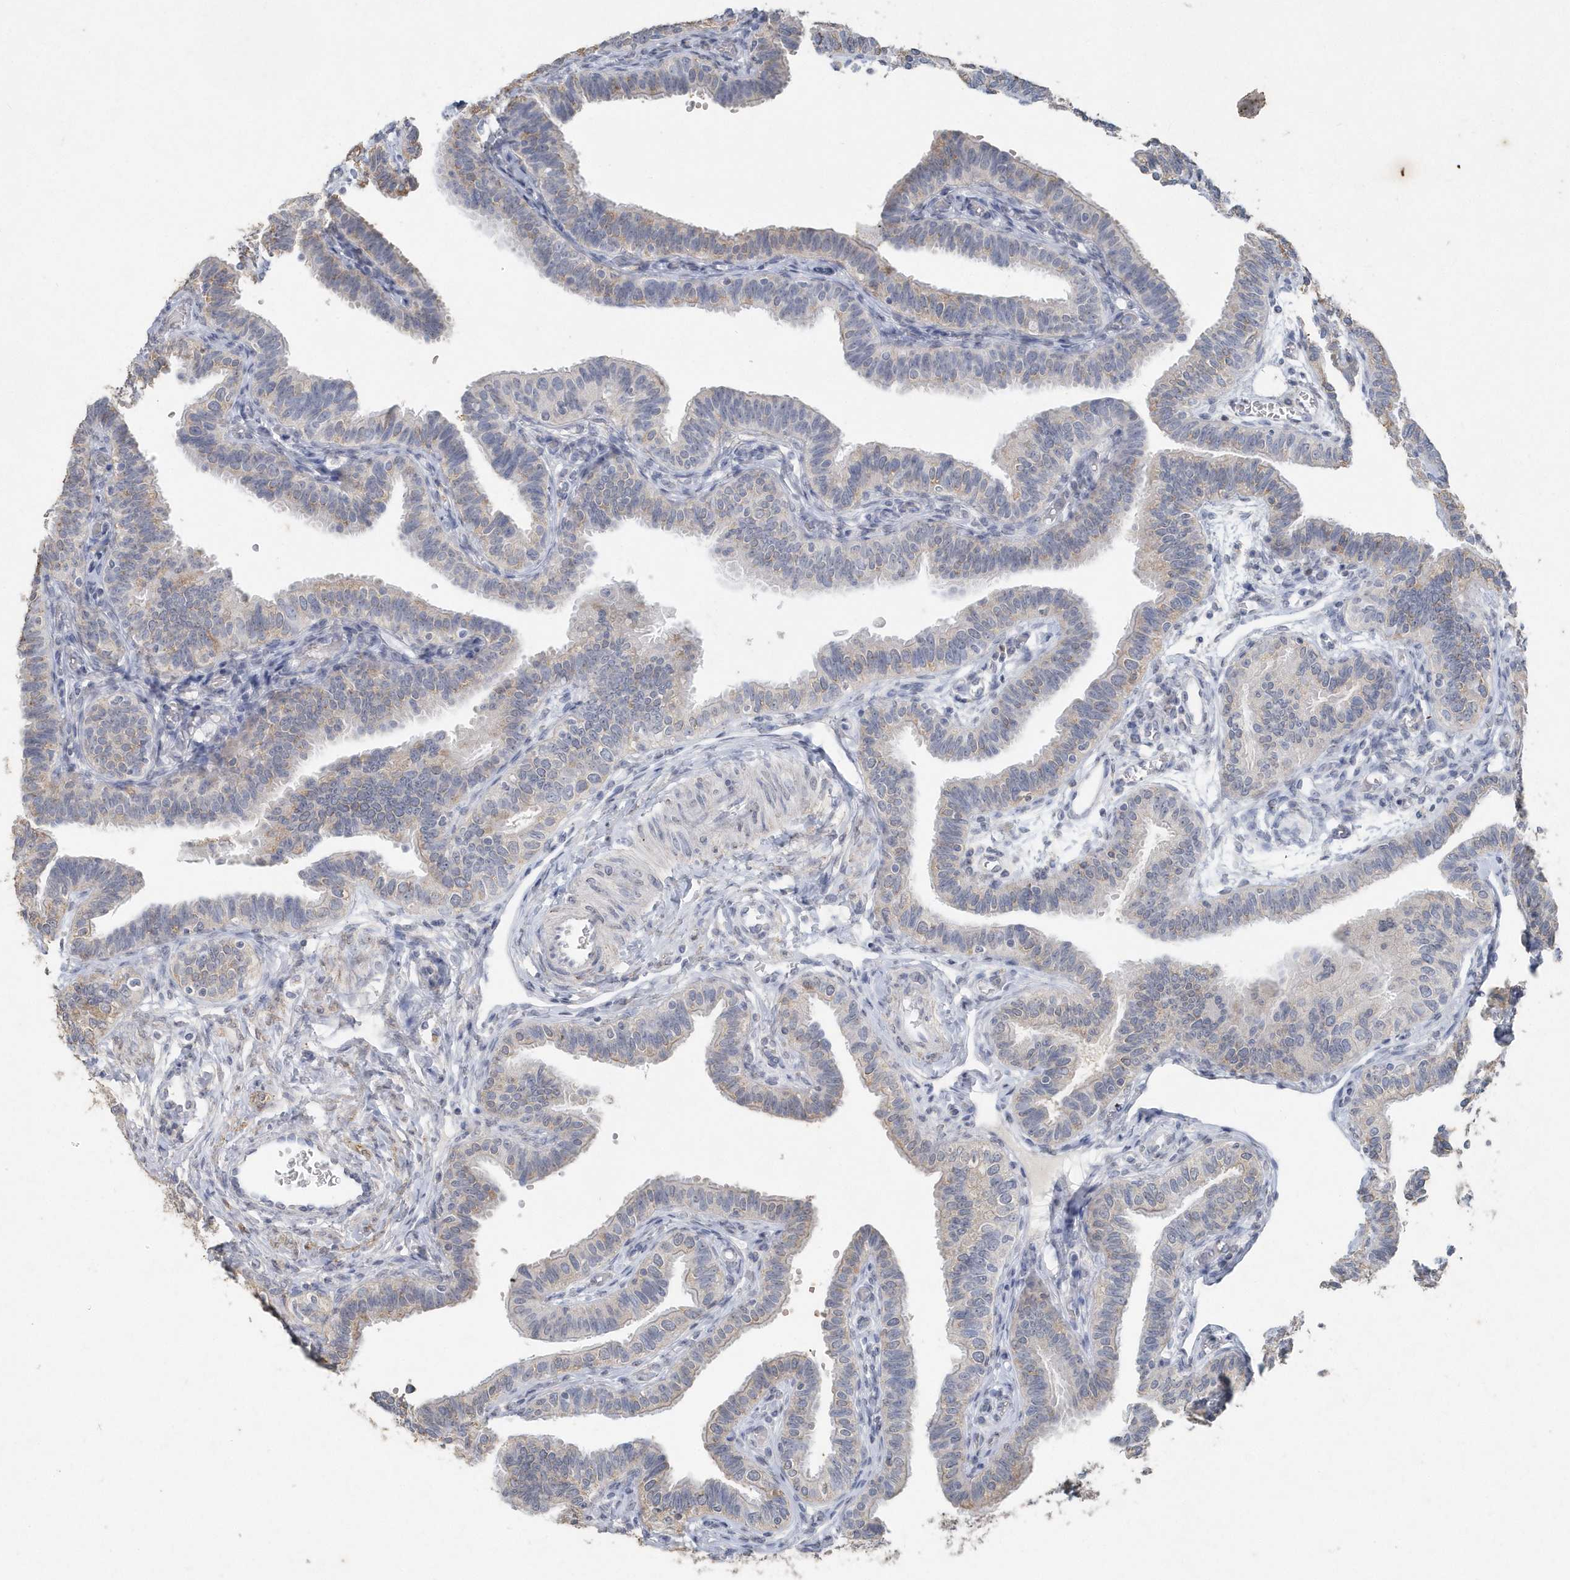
{"staining": {"intensity": "weak", "quantity": "25%-75%", "location": "cytoplasmic/membranous"}, "tissue": "fallopian tube", "cell_type": "Glandular cells", "image_type": "normal", "snomed": [{"axis": "morphology", "description": "Normal tissue, NOS"}, {"axis": "topography", "description": "Fallopian tube"}], "caption": "This is an image of immunohistochemistry staining of normal fallopian tube, which shows weak expression in the cytoplasmic/membranous of glandular cells.", "gene": "PDCD1", "patient": {"sex": "female", "age": 39}}